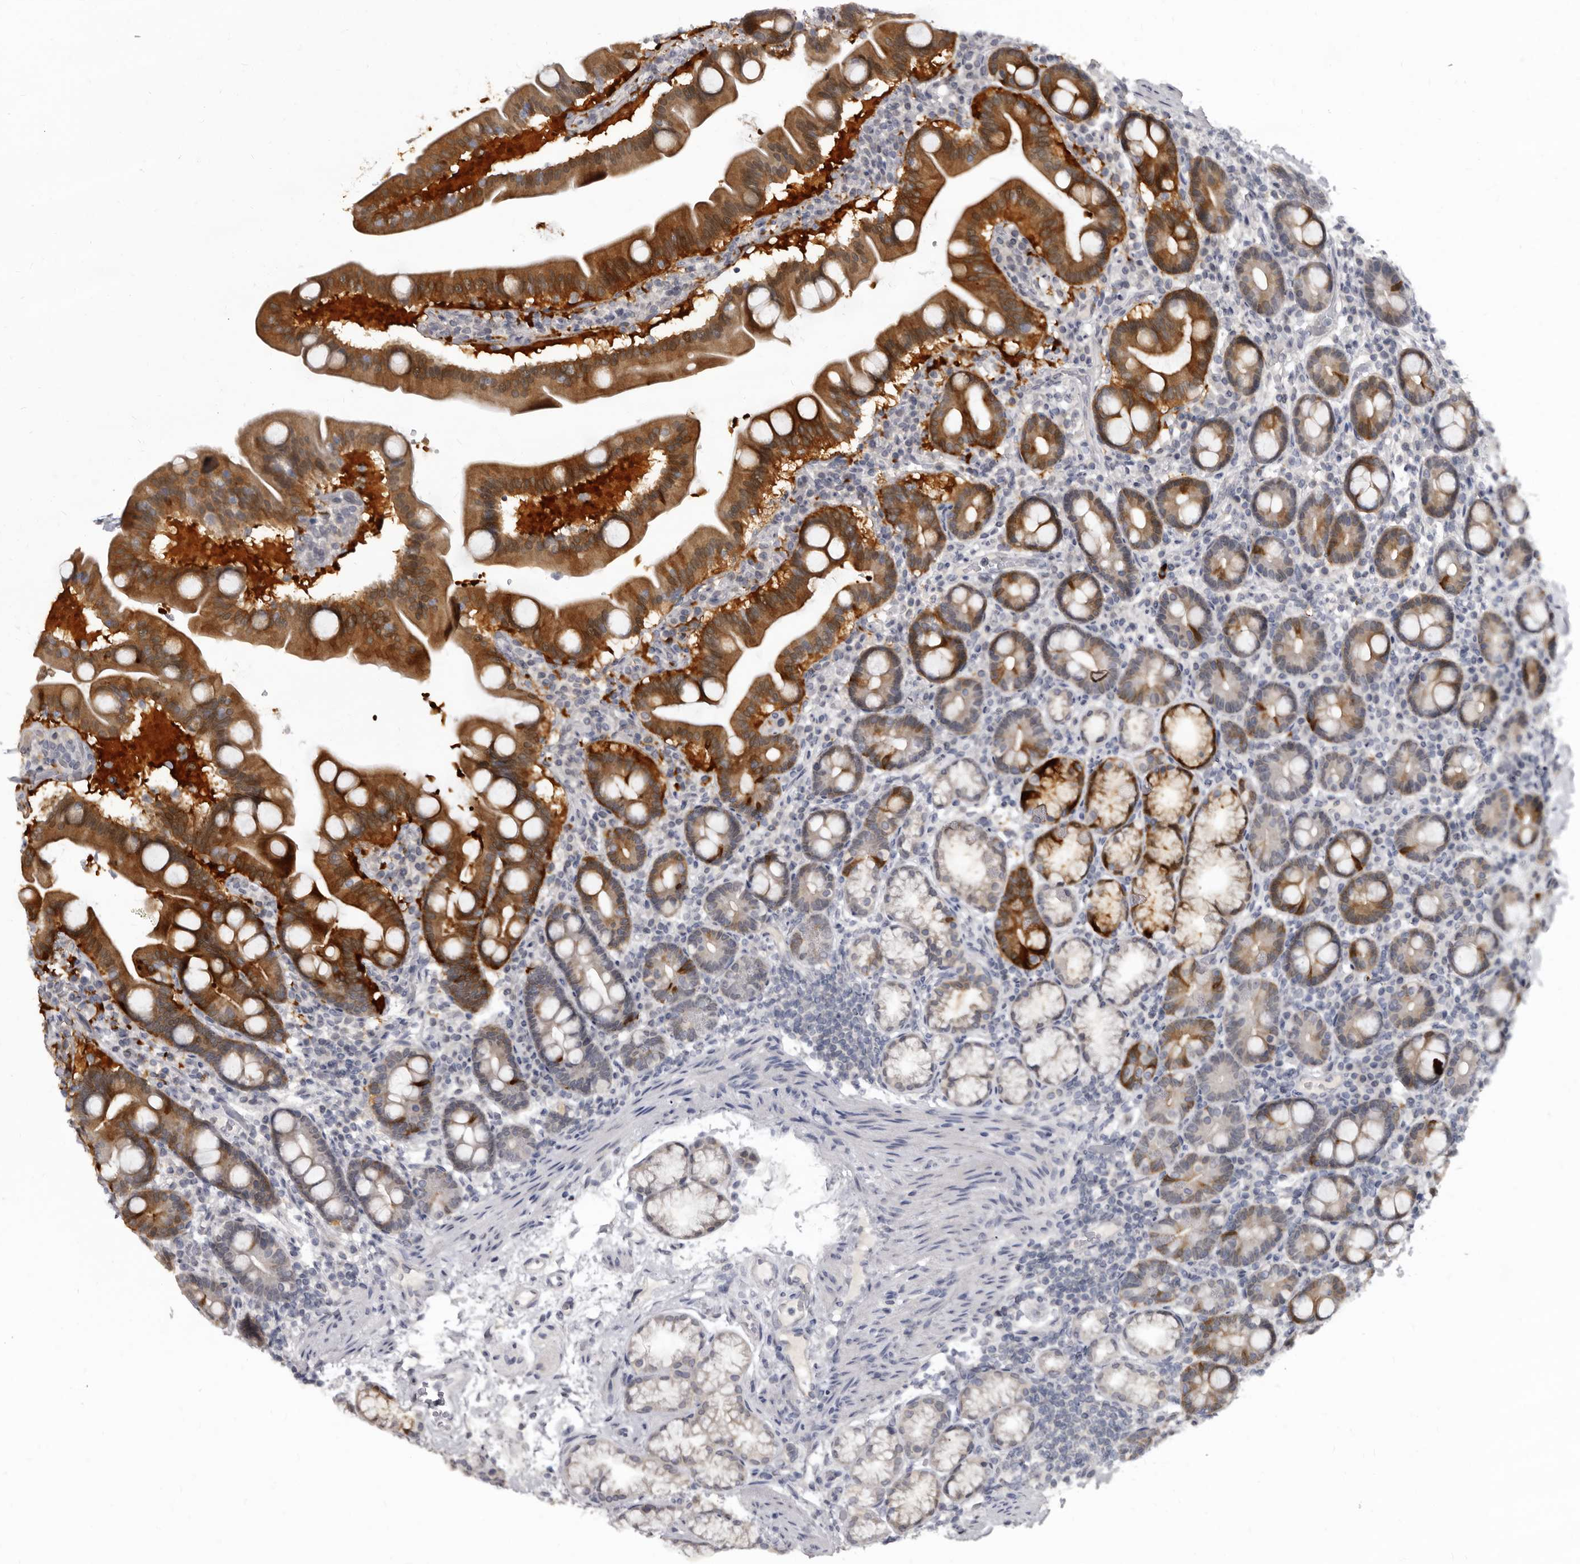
{"staining": {"intensity": "strong", "quantity": "25%-75%", "location": "cytoplasmic/membranous"}, "tissue": "duodenum", "cell_type": "Glandular cells", "image_type": "normal", "snomed": [{"axis": "morphology", "description": "Normal tissue, NOS"}, {"axis": "topography", "description": "Duodenum"}], "caption": "Protein staining reveals strong cytoplasmic/membranous staining in approximately 25%-75% of glandular cells in benign duodenum.", "gene": "SULT1E1", "patient": {"sex": "male", "age": 54}}